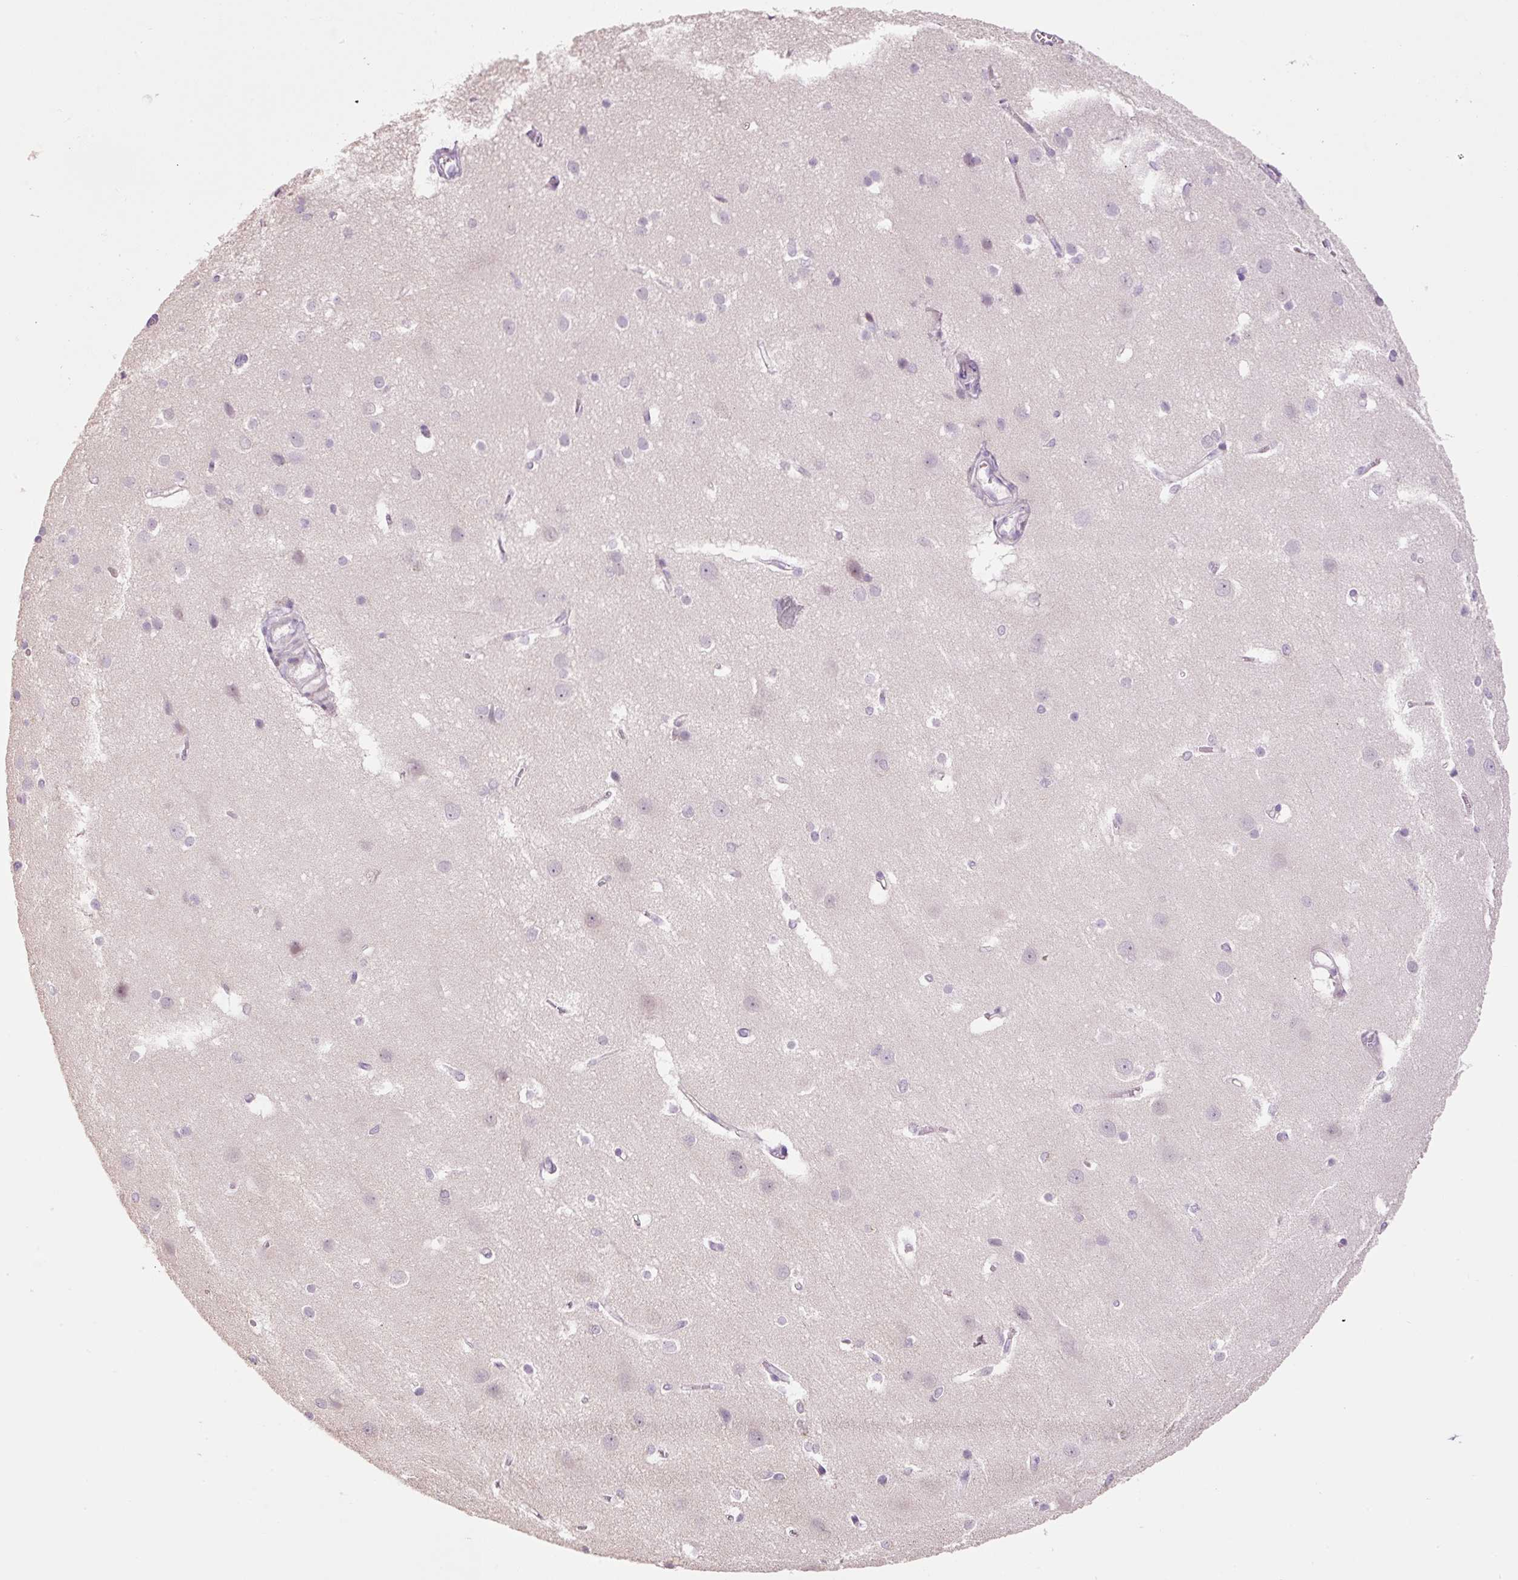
{"staining": {"intensity": "negative", "quantity": "none", "location": "none"}, "tissue": "cerebral cortex", "cell_type": "Endothelial cells", "image_type": "normal", "snomed": [{"axis": "morphology", "description": "Normal tissue, NOS"}, {"axis": "topography", "description": "Cerebral cortex"}], "caption": "This is a photomicrograph of IHC staining of benign cerebral cortex, which shows no expression in endothelial cells.", "gene": "HAX1", "patient": {"sex": "male", "age": 37}}